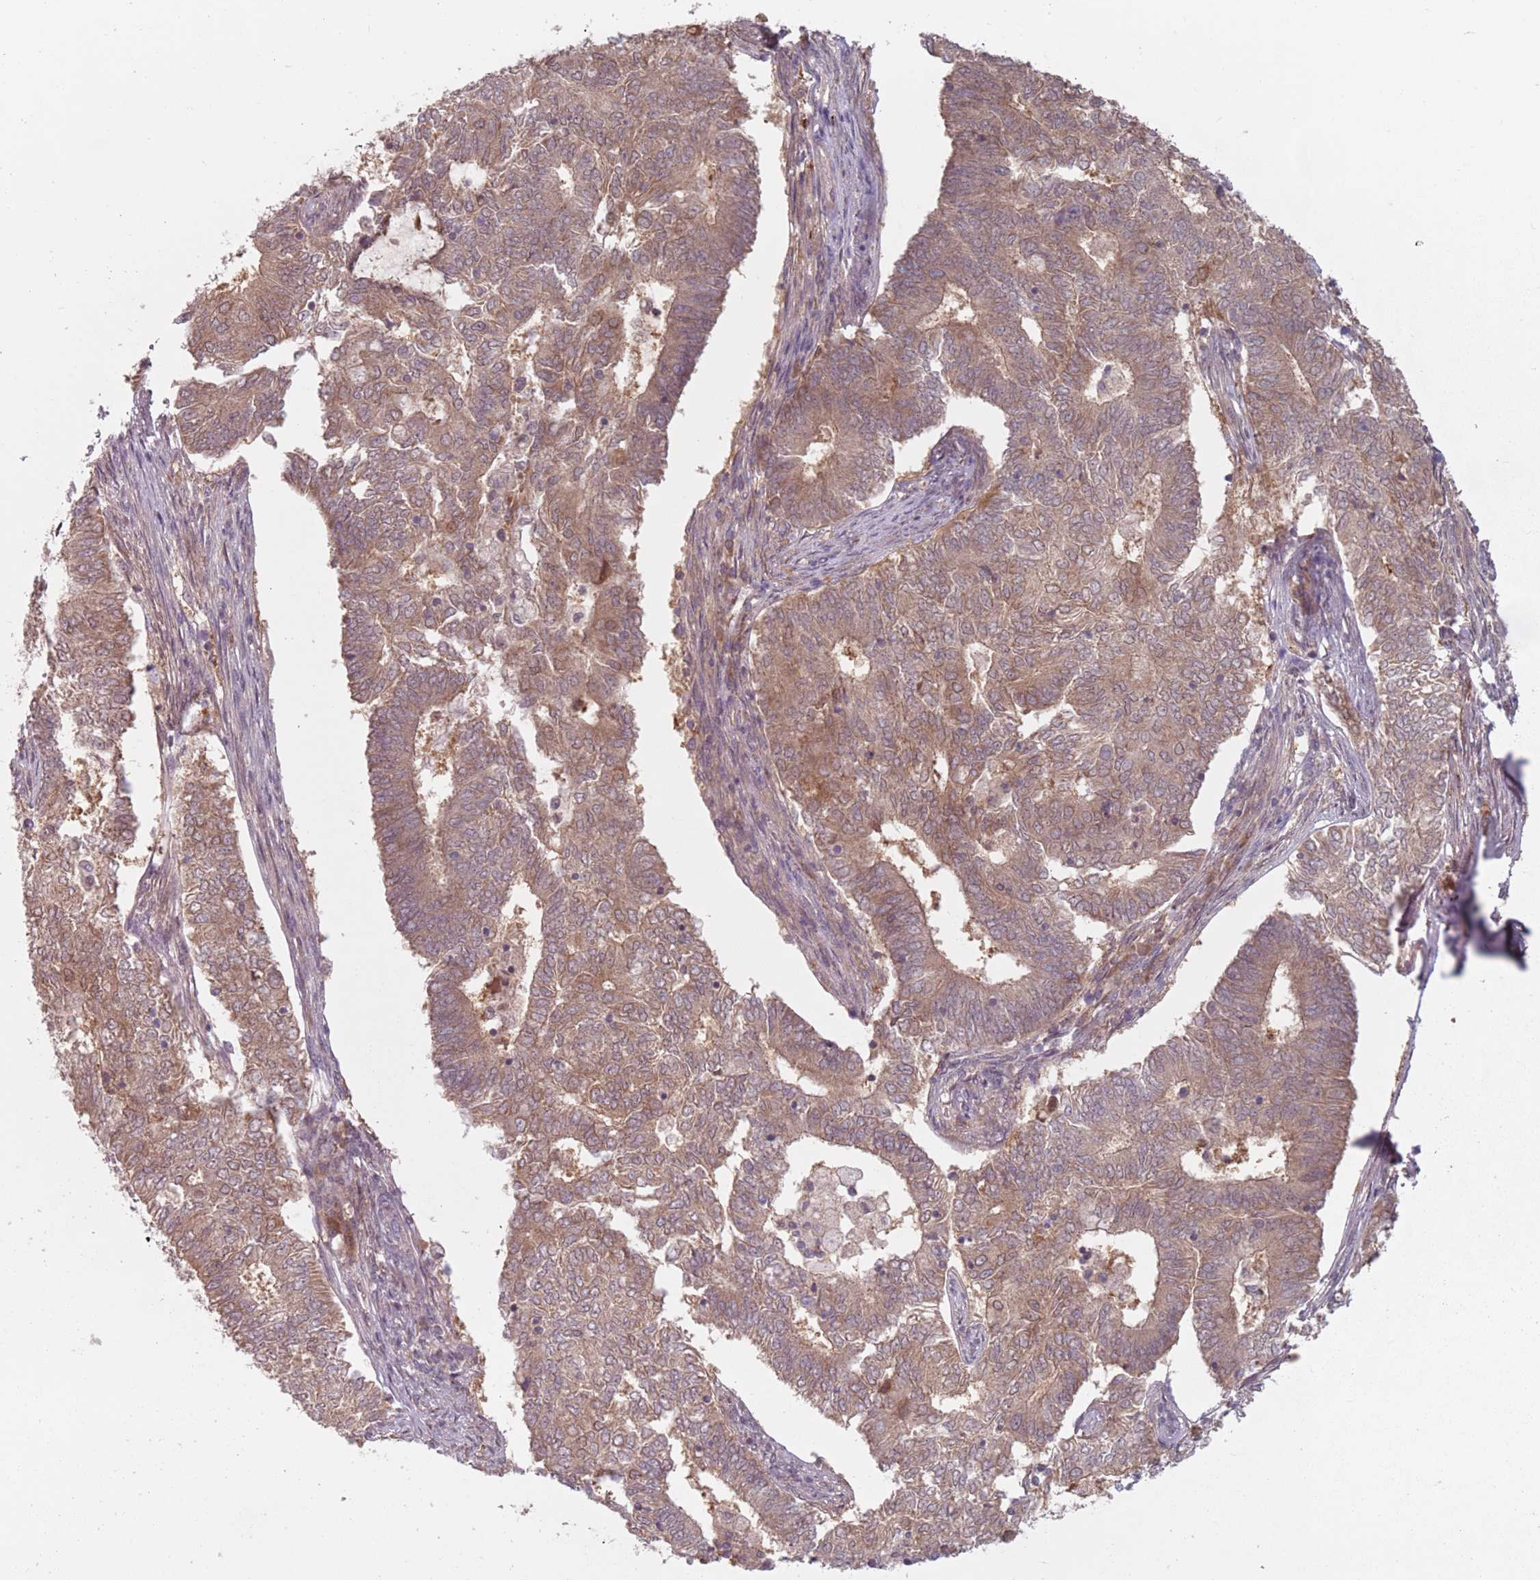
{"staining": {"intensity": "weak", "quantity": ">75%", "location": "cytoplasmic/membranous"}, "tissue": "endometrial cancer", "cell_type": "Tumor cells", "image_type": "cancer", "snomed": [{"axis": "morphology", "description": "Adenocarcinoma, NOS"}, {"axis": "topography", "description": "Endometrium"}], "caption": "Immunohistochemistry of human endometrial cancer (adenocarcinoma) reveals low levels of weak cytoplasmic/membranous staining in about >75% of tumor cells. The protein of interest is stained brown, and the nuclei are stained in blue (DAB IHC with brightfield microscopy, high magnification).", "gene": "NAXE", "patient": {"sex": "female", "age": 62}}